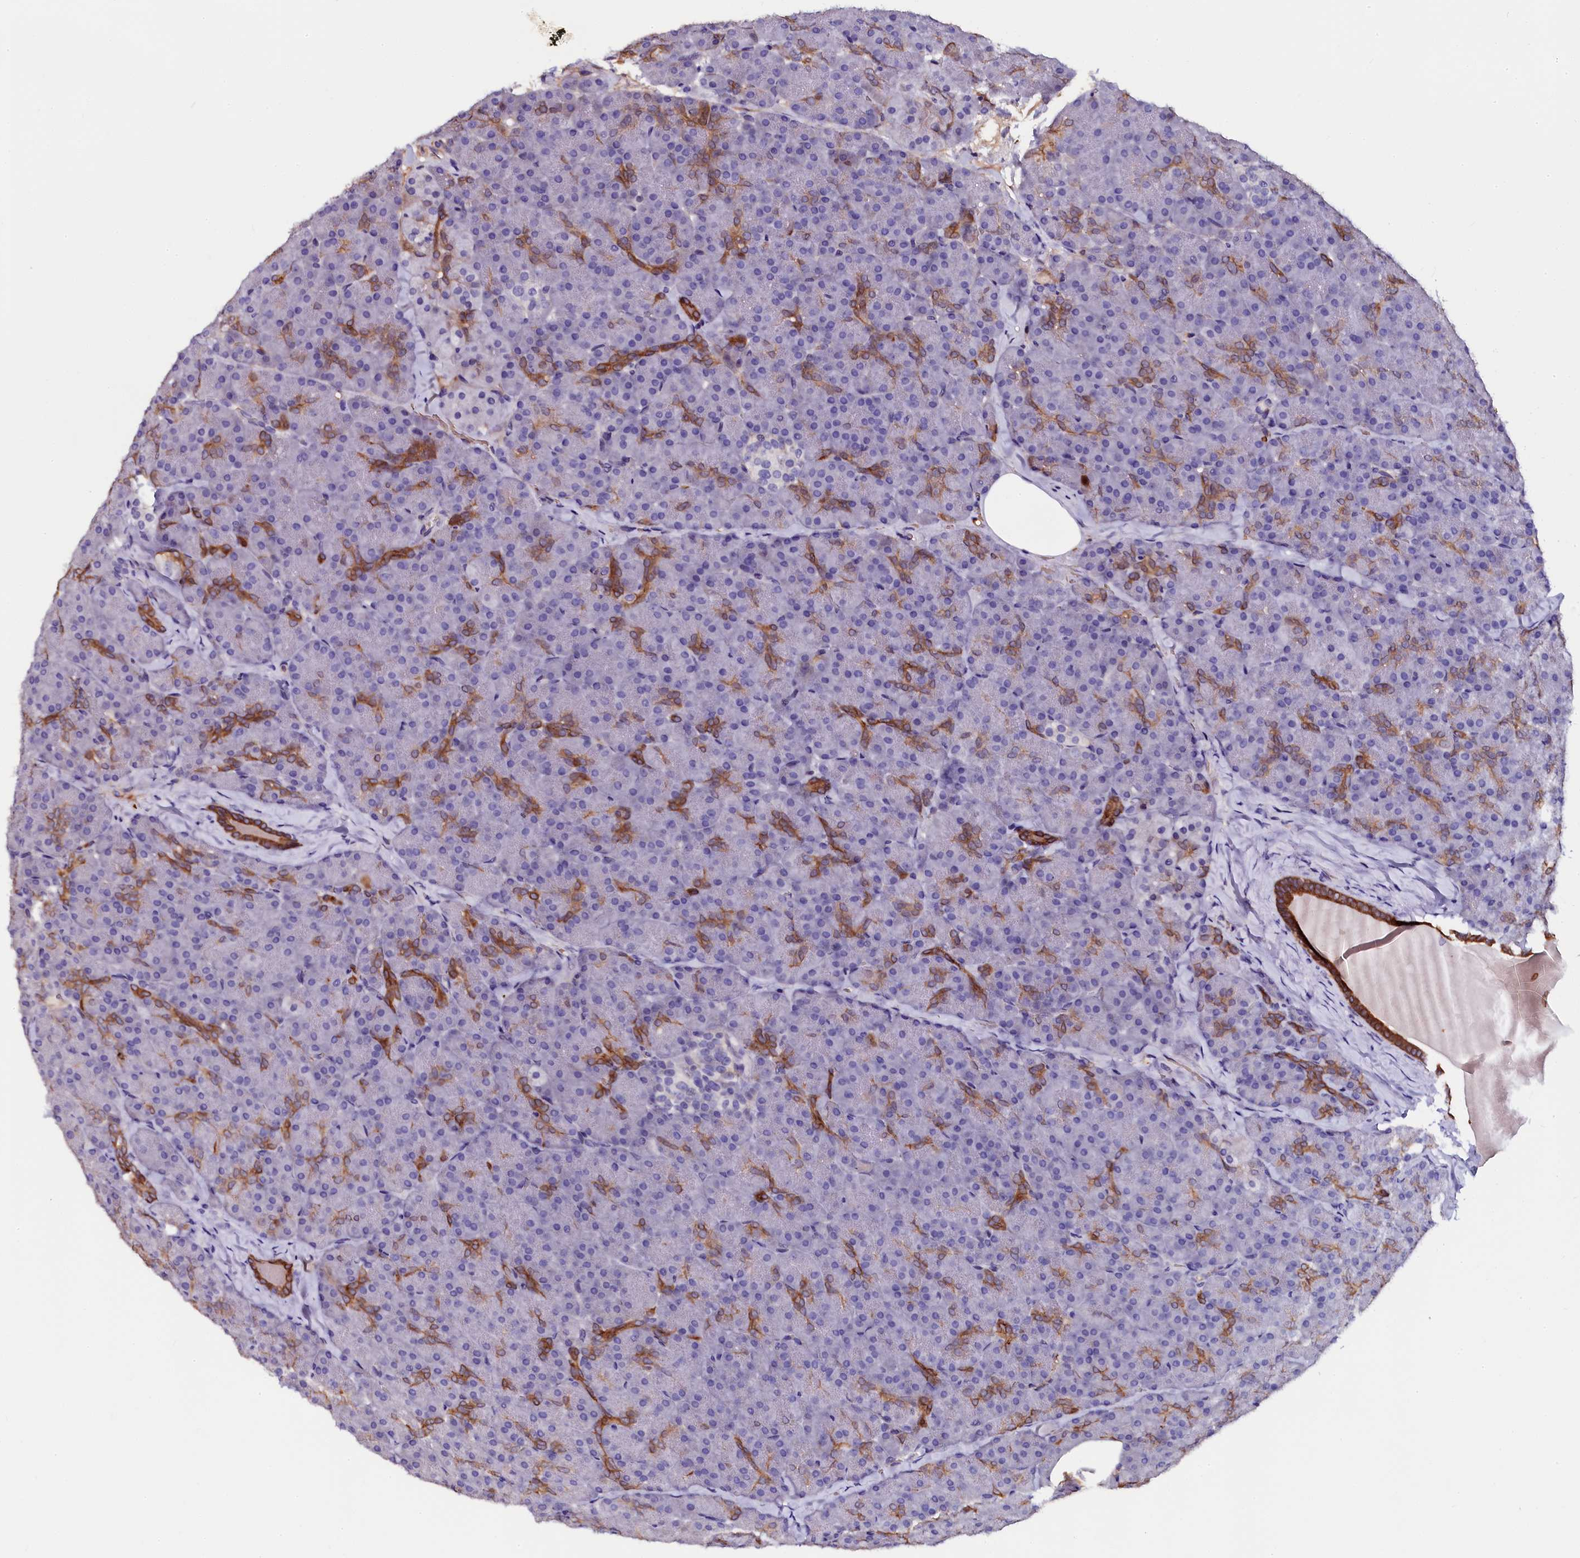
{"staining": {"intensity": "strong", "quantity": "<25%", "location": "cytoplasmic/membranous"}, "tissue": "pancreas", "cell_type": "Exocrine glandular cells", "image_type": "normal", "snomed": [{"axis": "morphology", "description": "Normal tissue, NOS"}, {"axis": "topography", "description": "Pancreas"}], "caption": "Immunohistochemical staining of normal human pancreas displays medium levels of strong cytoplasmic/membranous positivity in approximately <25% of exocrine glandular cells.", "gene": "CTDSPL2", "patient": {"sex": "male", "age": 36}}